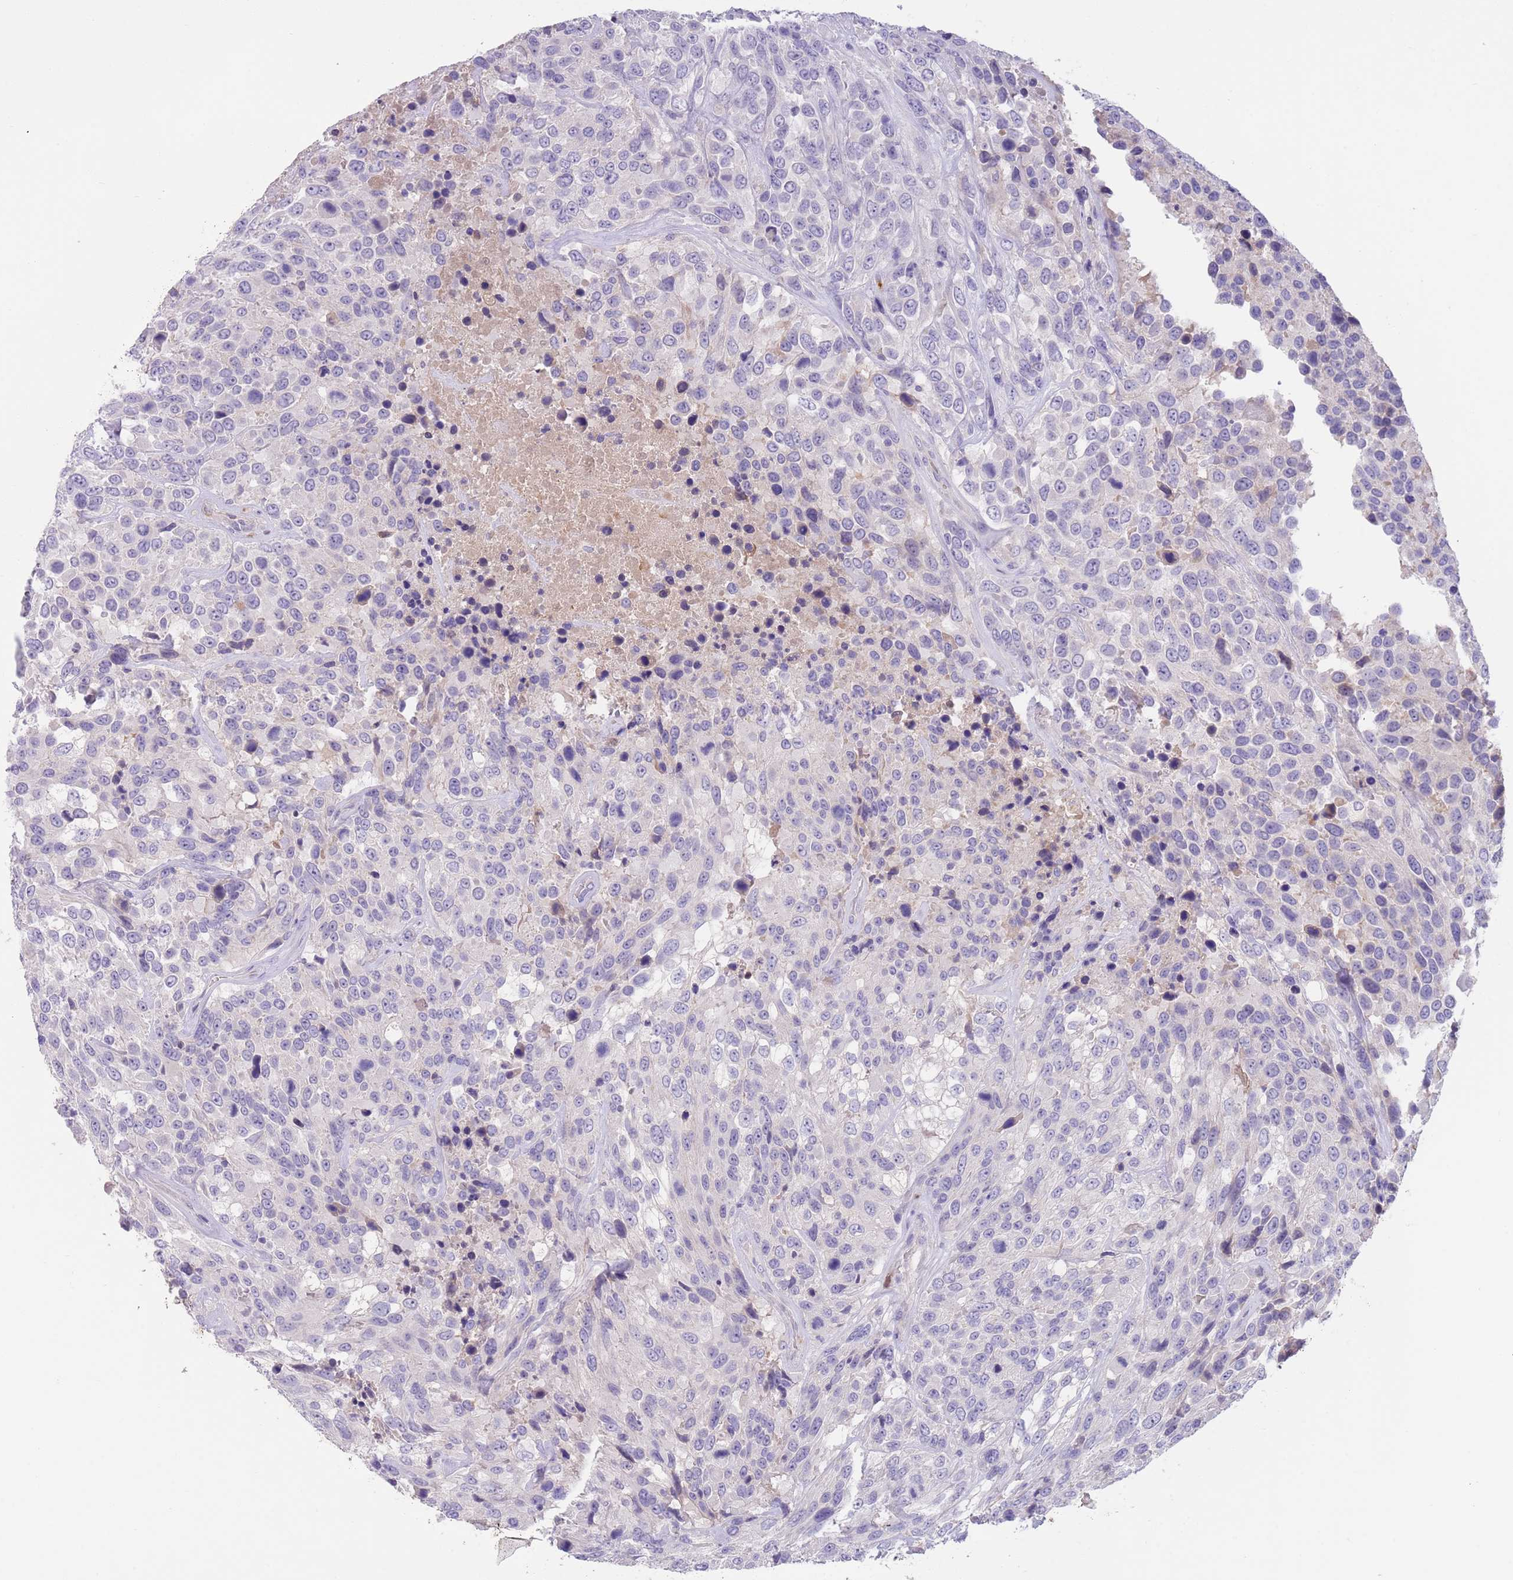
{"staining": {"intensity": "negative", "quantity": "none", "location": "none"}, "tissue": "urothelial cancer", "cell_type": "Tumor cells", "image_type": "cancer", "snomed": [{"axis": "morphology", "description": "Urothelial carcinoma, High grade"}, {"axis": "topography", "description": "Urinary bladder"}], "caption": "The histopathology image exhibits no significant staining in tumor cells of urothelial cancer.", "gene": "IGFL4", "patient": {"sex": "male", "age": 56}}